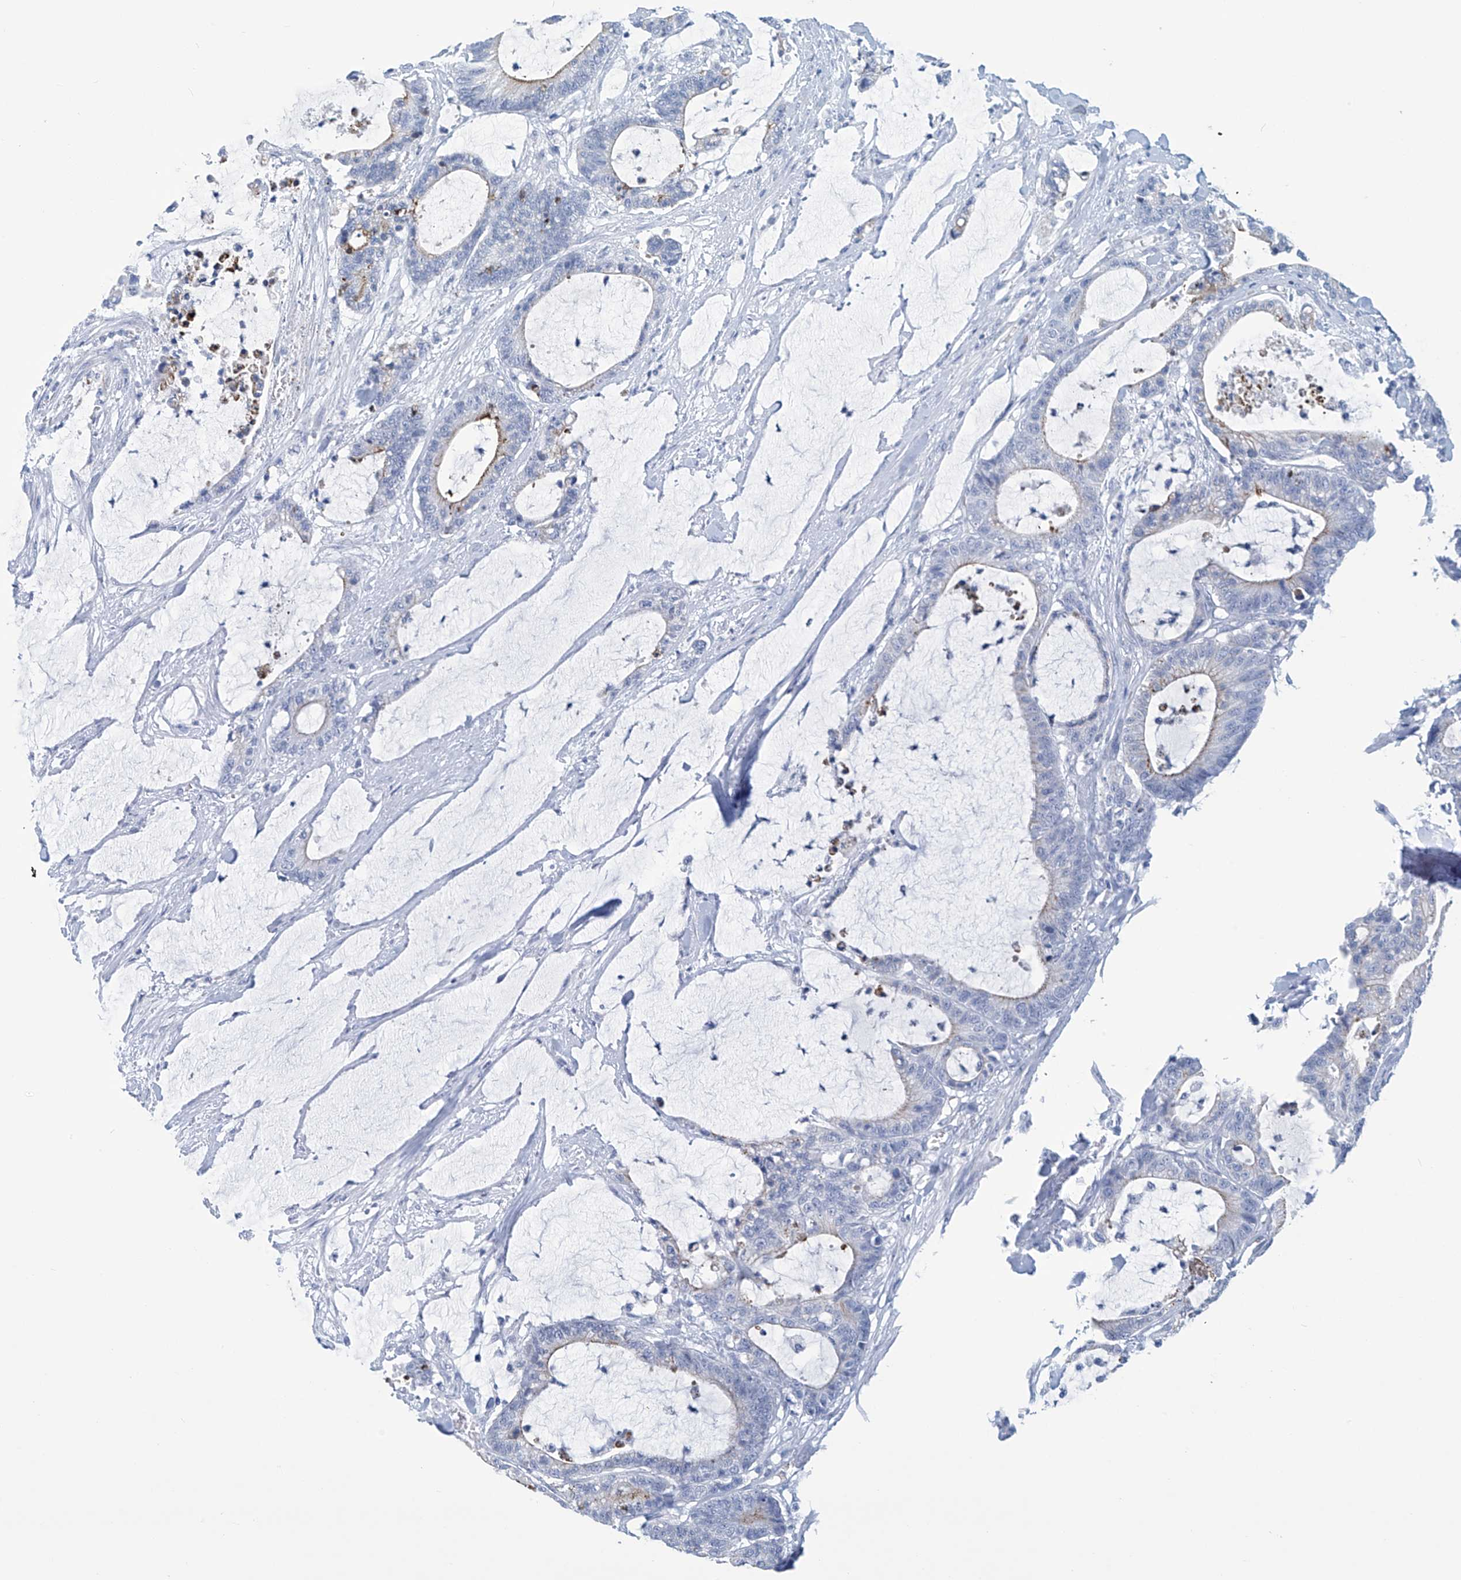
{"staining": {"intensity": "negative", "quantity": "none", "location": "none"}, "tissue": "colorectal cancer", "cell_type": "Tumor cells", "image_type": "cancer", "snomed": [{"axis": "morphology", "description": "Adenocarcinoma, NOS"}, {"axis": "topography", "description": "Colon"}], "caption": "A histopathology image of human colorectal adenocarcinoma is negative for staining in tumor cells.", "gene": "DSP", "patient": {"sex": "female", "age": 84}}